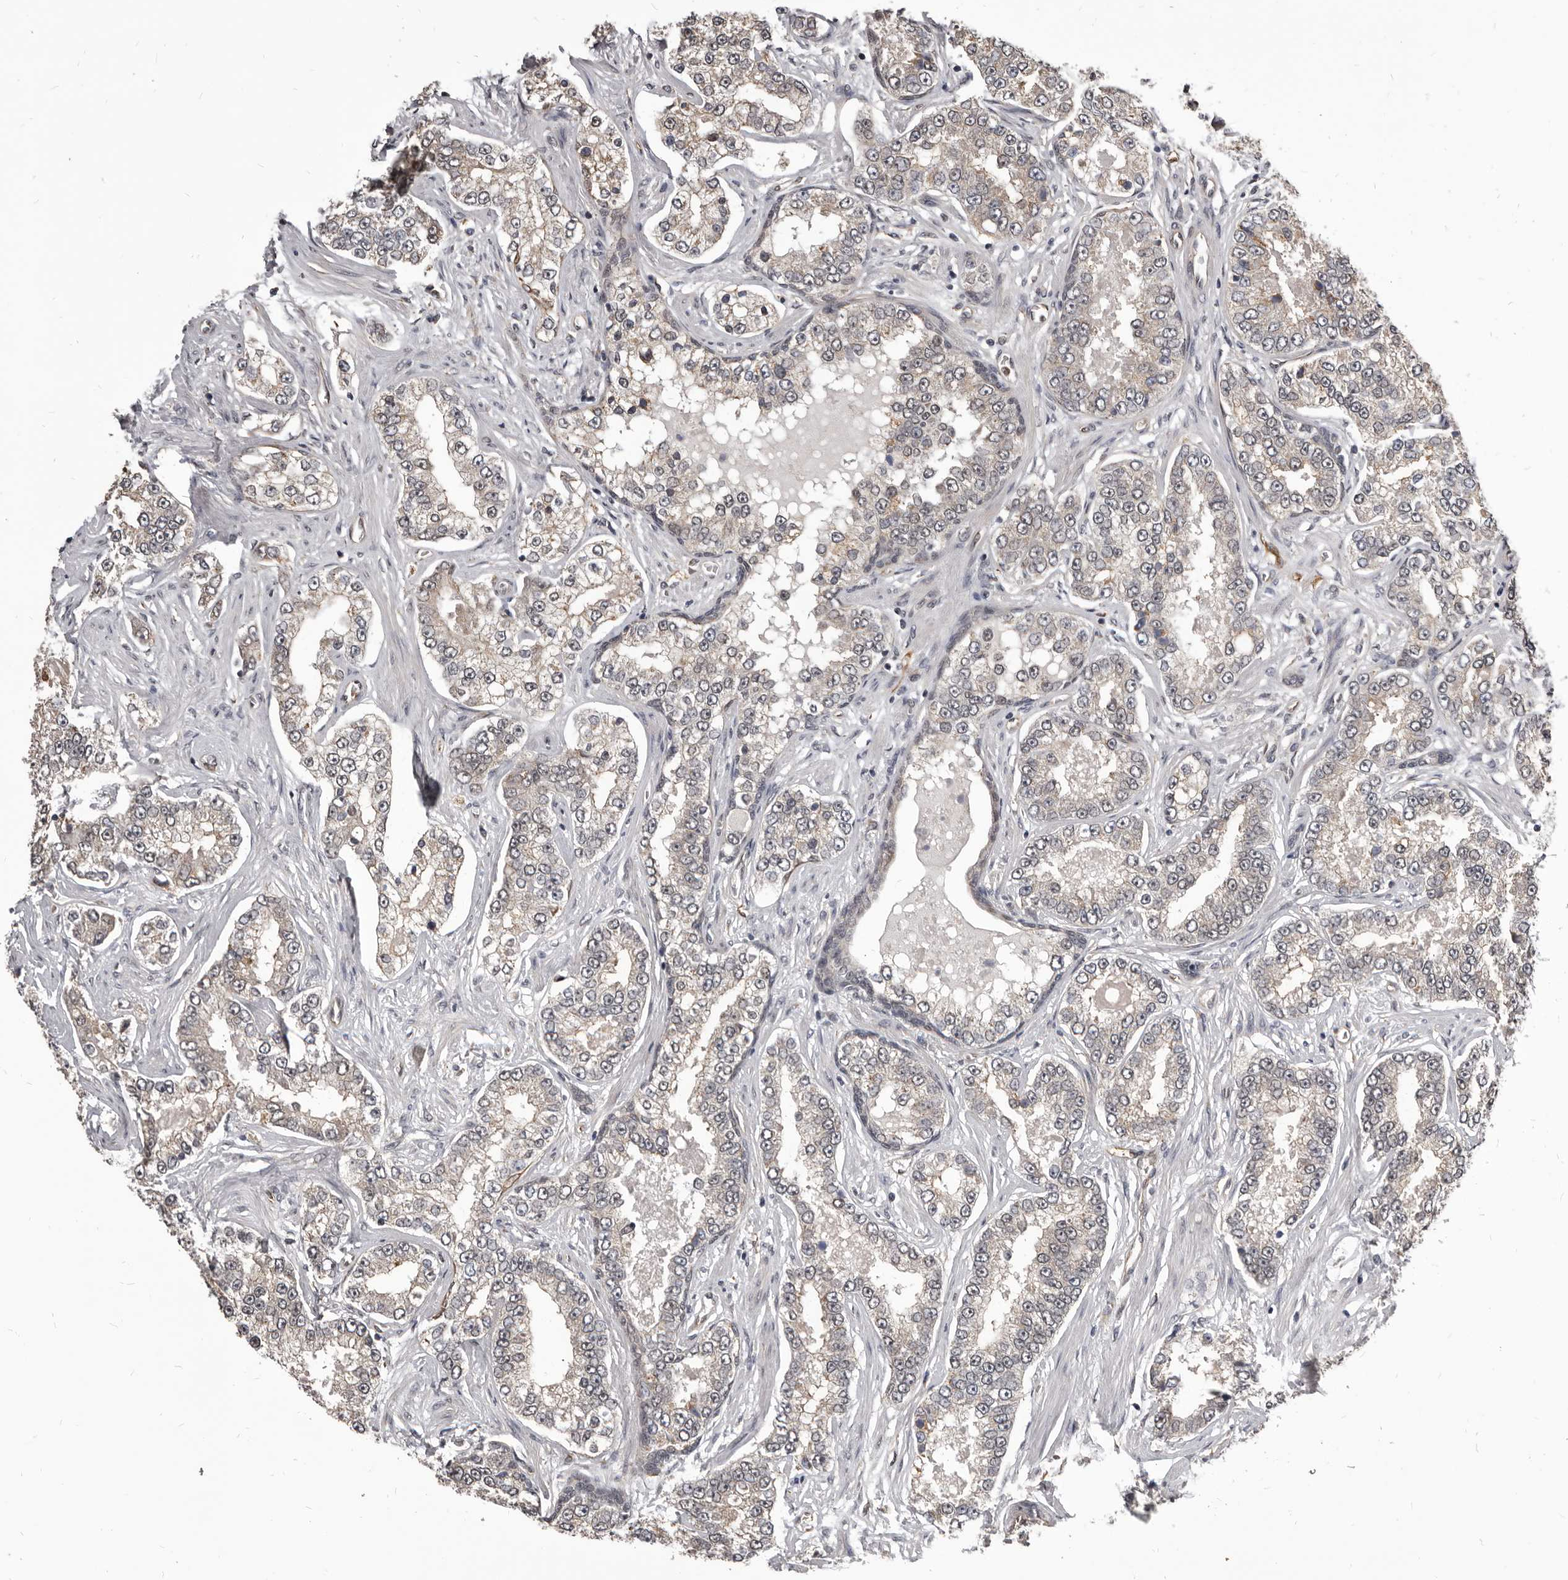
{"staining": {"intensity": "weak", "quantity": "<25%", "location": "cytoplasmic/membranous"}, "tissue": "prostate cancer", "cell_type": "Tumor cells", "image_type": "cancer", "snomed": [{"axis": "morphology", "description": "Normal tissue, NOS"}, {"axis": "morphology", "description": "Adenocarcinoma, High grade"}, {"axis": "topography", "description": "Prostate"}], "caption": "Immunohistochemistry (IHC) micrograph of neoplastic tissue: human prostate cancer (high-grade adenocarcinoma) stained with DAB displays no significant protein positivity in tumor cells.", "gene": "ADAMTS20", "patient": {"sex": "male", "age": 83}}